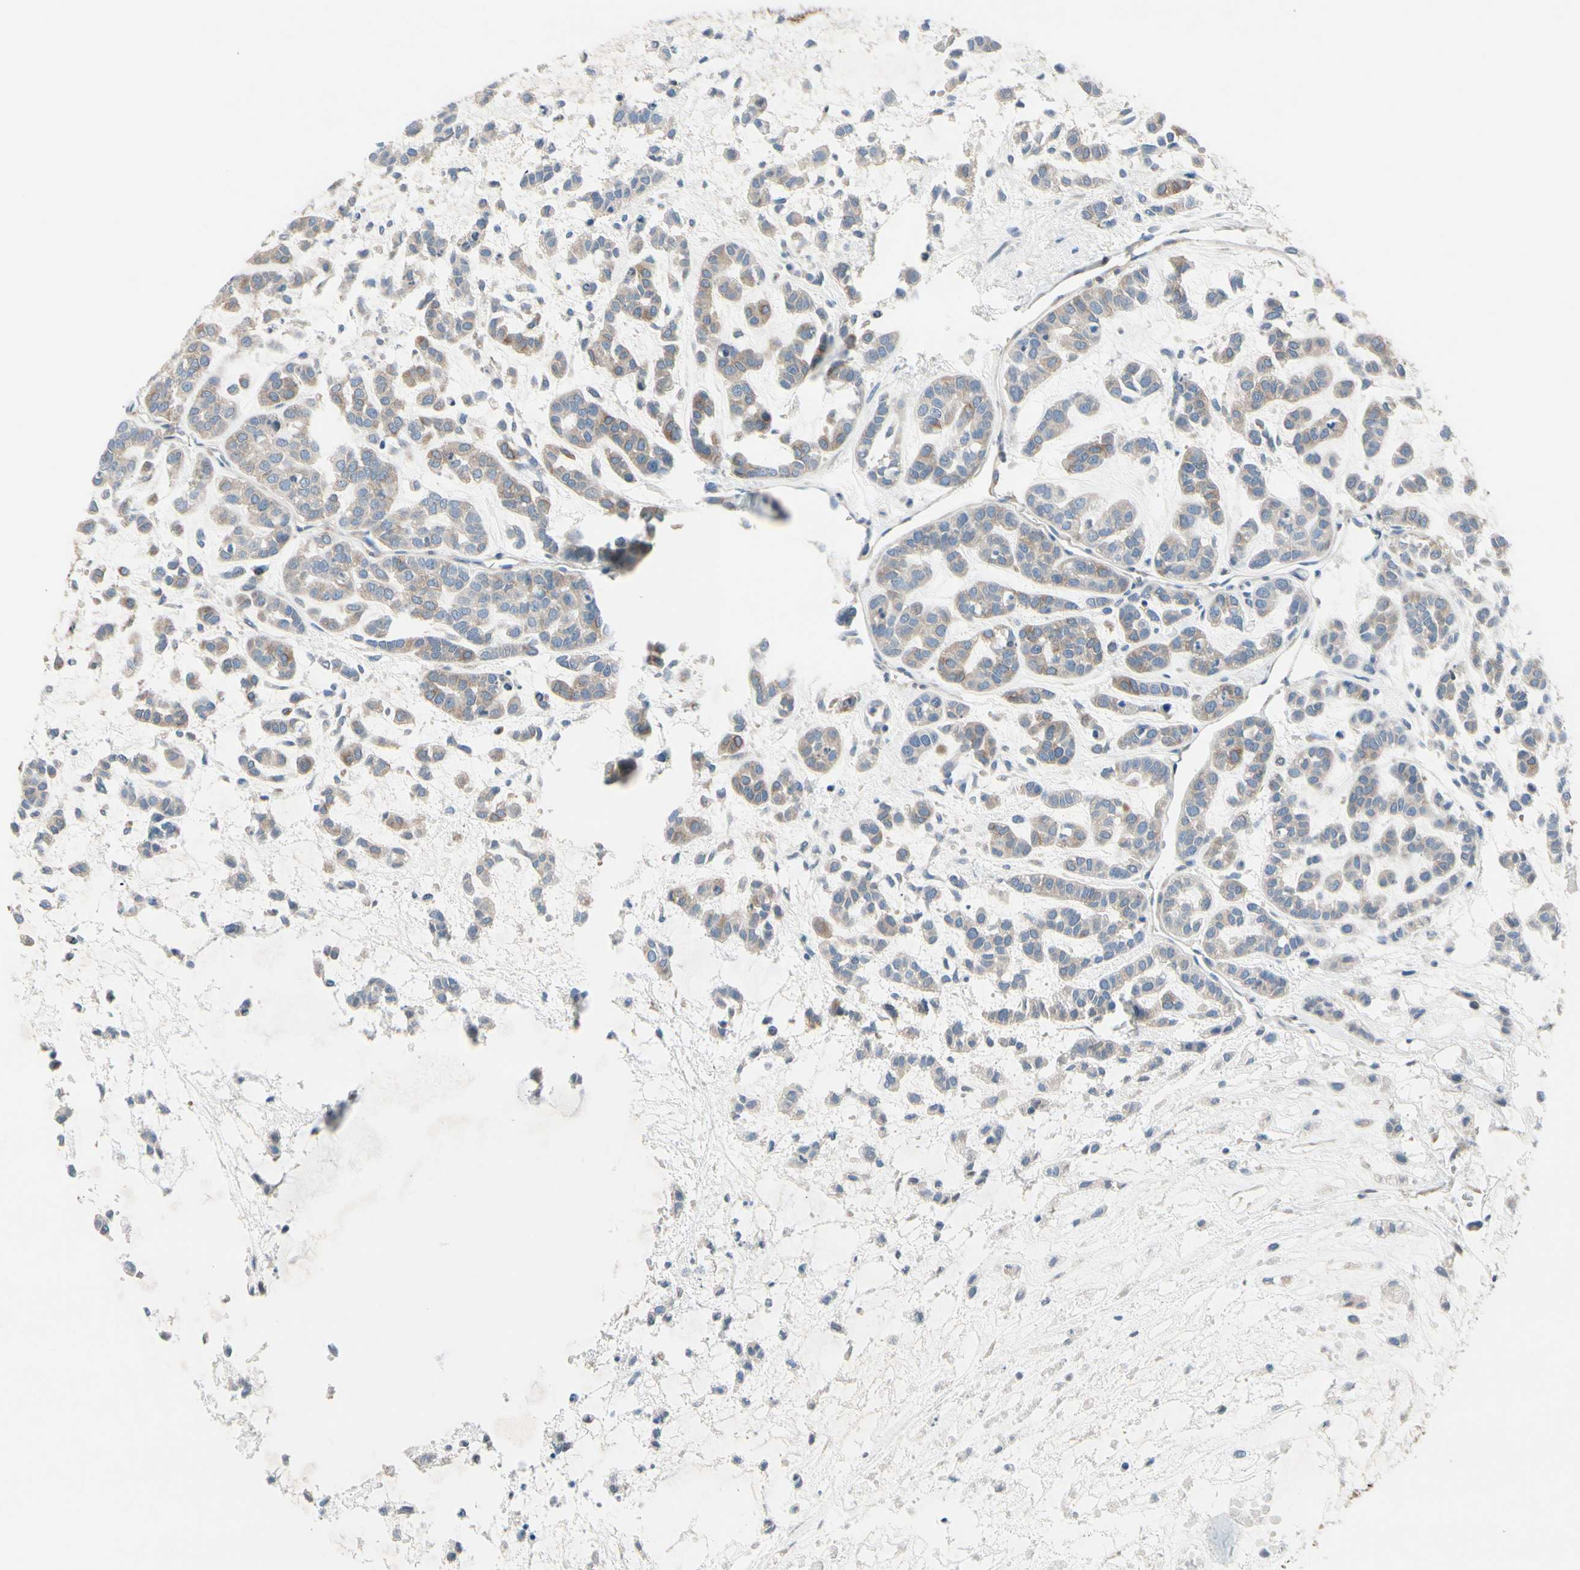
{"staining": {"intensity": "weak", "quantity": ">75%", "location": "cytoplasmic/membranous"}, "tissue": "head and neck cancer", "cell_type": "Tumor cells", "image_type": "cancer", "snomed": [{"axis": "morphology", "description": "Adenocarcinoma, NOS"}, {"axis": "morphology", "description": "Adenoma, NOS"}, {"axis": "topography", "description": "Head-Neck"}], "caption": "Tumor cells demonstrate weak cytoplasmic/membranous staining in approximately >75% of cells in head and neck adenoma.", "gene": "MAP2", "patient": {"sex": "female", "age": 55}}